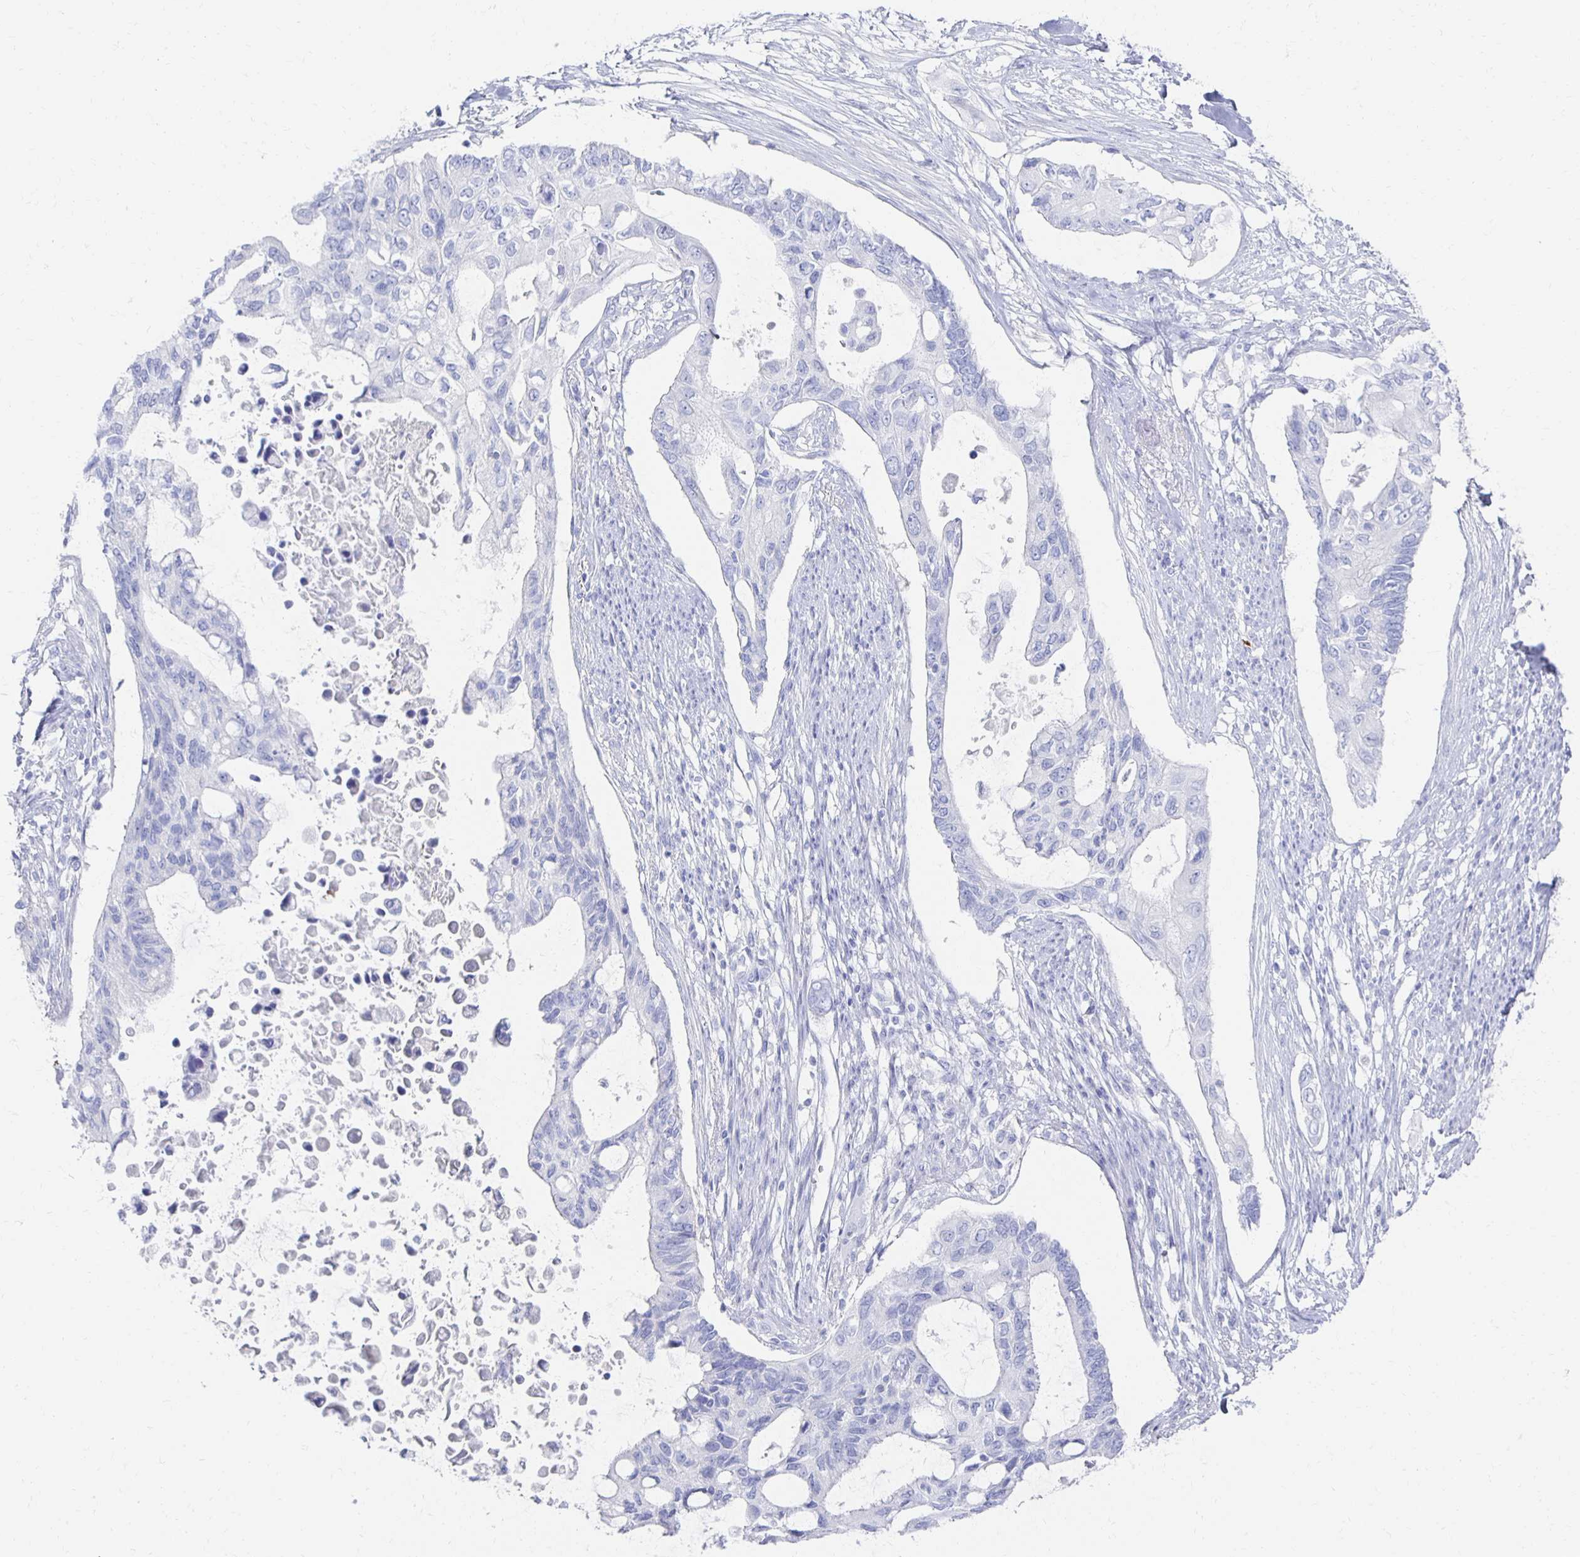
{"staining": {"intensity": "negative", "quantity": "none", "location": "none"}, "tissue": "pancreatic cancer", "cell_type": "Tumor cells", "image_type": "cancer", "snomed": [{"axis": "morphology", "description": "Adenocarcinoma, NOS"}, {"axis": "topography", "description": "Pancreas"}], "caption": "Immunohistochemistry histopathology image of pancreatic cancer stained for a protein (brown), which exhibits no positivity in tumor cells. Nuclei are stained in blue.", "gene": "PRDM7", "patient": {"sex": "female", "age": 63}}